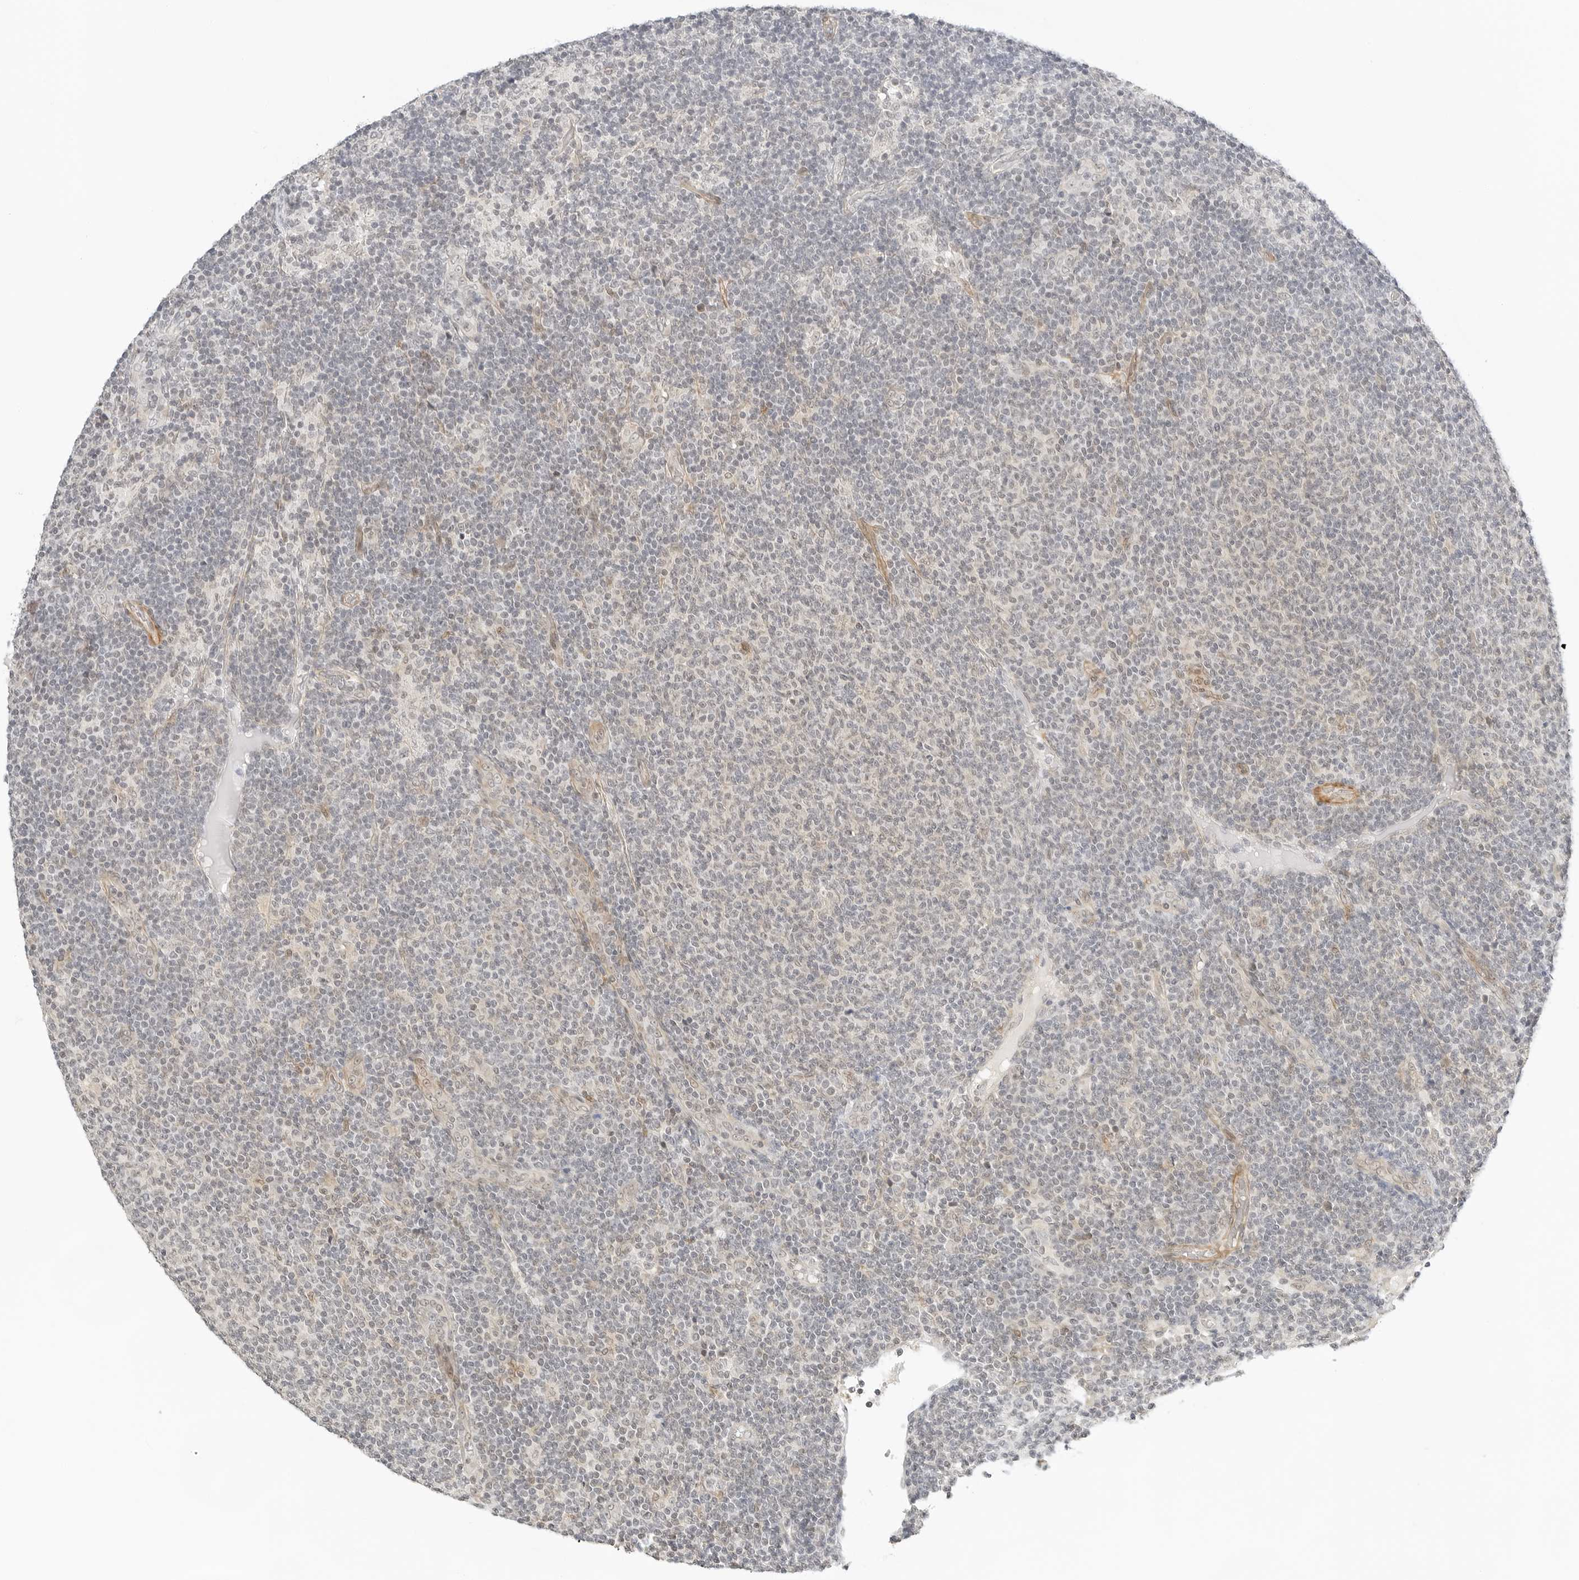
{"staining": {"intensity": "weak", "quantity": "25%-75%", "location": "nuclear"}, "tissue": "lymphoma", "cell_type": "Tumor cells", "image_type": "cancer", "snomed": [{"axis": "morphology", "description": "Malignant lymphoma, non-Hodgkin's type, Low grade"}, {"axis": "topography", "description": "Lymph node"}], "caption": "Immunohistochemical staining of low-grade malignant lymphoma, non-Hodgkin's type displays weak nuclear protein expression in approximately 25%-75% of tumor cells. (DAB (3,3'-diaminobenzidine) IHC with brightfield microscopy, high magnification).", "gene": "NEO1", "patient": {"sex": "male", "age": 66}}